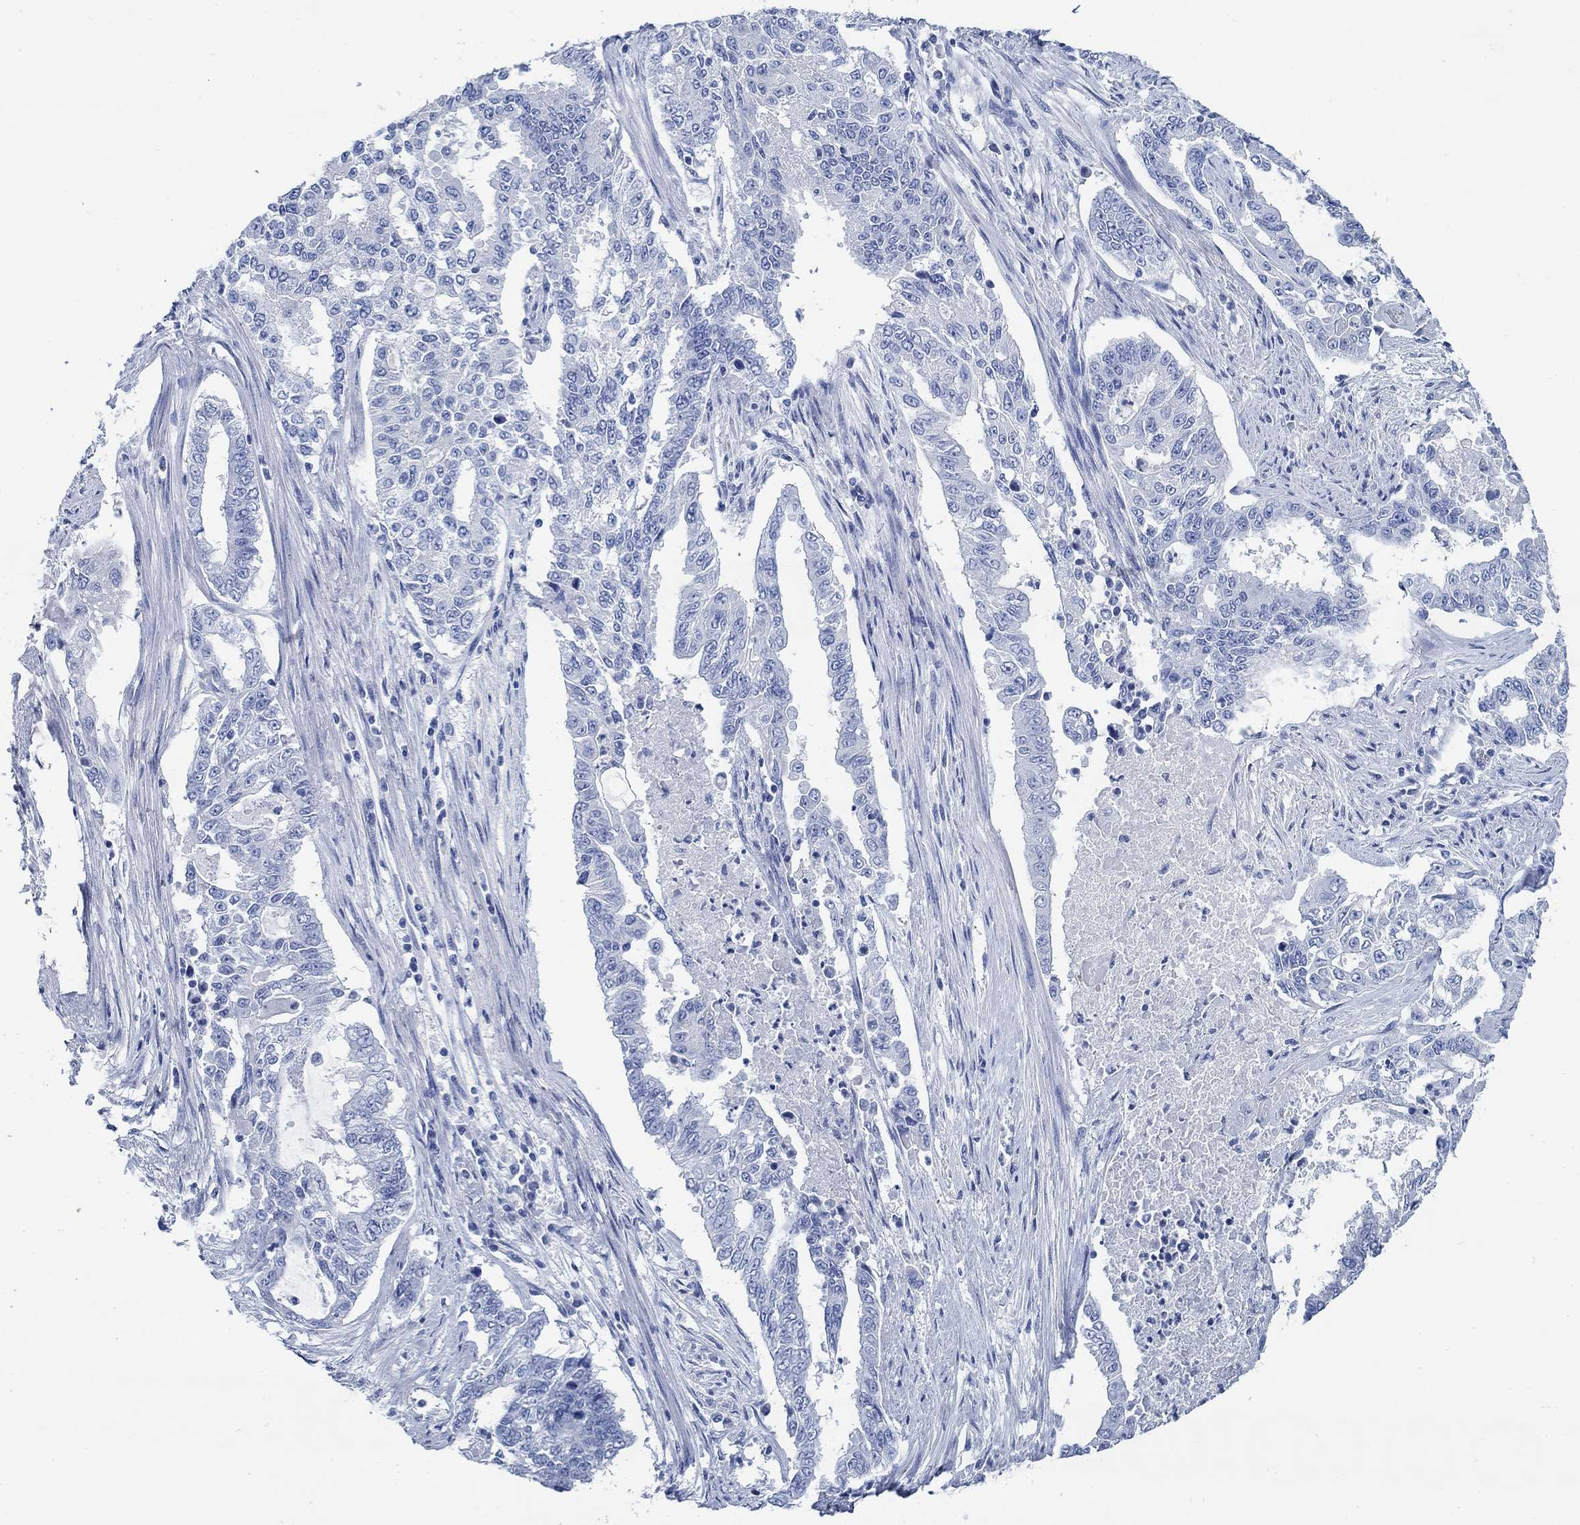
{"staining": {"intensity": "negative", "quantity": "none", "location": "none"}, "tissue": "endometrial cancer", "cell_type": "Tumor cells", "image_type": "cancer", "snomed": [{"axis": "morphology", "description": "Adenocarcinoma, NOS"}, {"axis": "topography", "description": "Uterus"}], "caption": "Immunohistochemistry (IHC) of human endometrial cancer displays no expression in tumor cells.", "gene": "SLC45A1", "patient": {"sex": "female", "age": 59}}